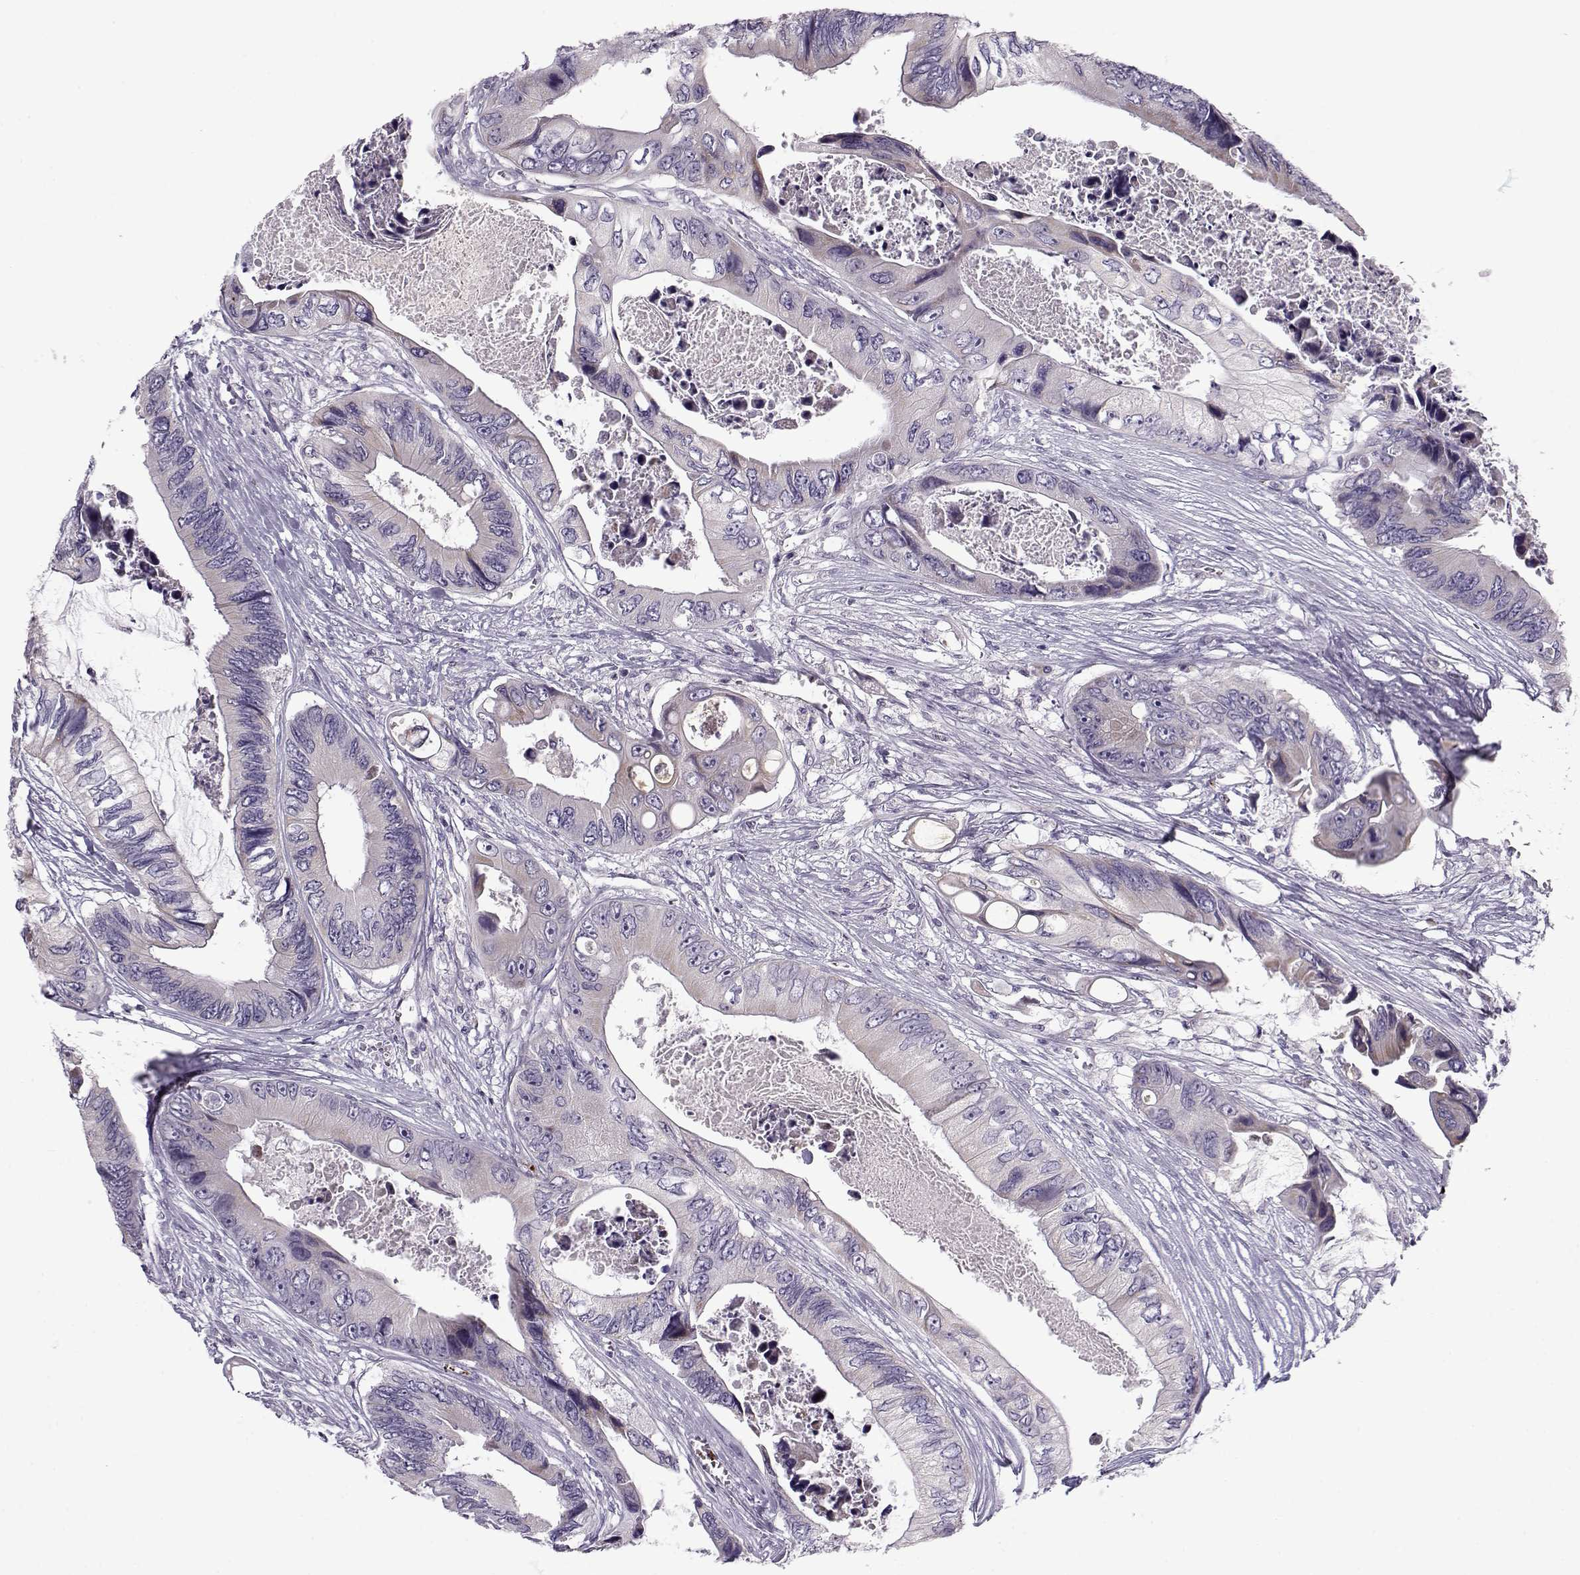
{"staining": {"intensity": "negative", "quantity": "none", "location": "none"}, "tissue": "colorectal cancer", "cell_type": "Tumor cells", "image_type": "cancer", "snomed": [{"axis": "morphology", "description": "Adenocarcinoma, NOS"}, {"axis": "topography", "description": "Rectum"}], "caption": "Immunohistochemical staining of adenocarcinoma (colorectal) reveals no significant staining in tumor cells.", "gene": "KLF17", "patient": {"sex": "male", "age": 63}}